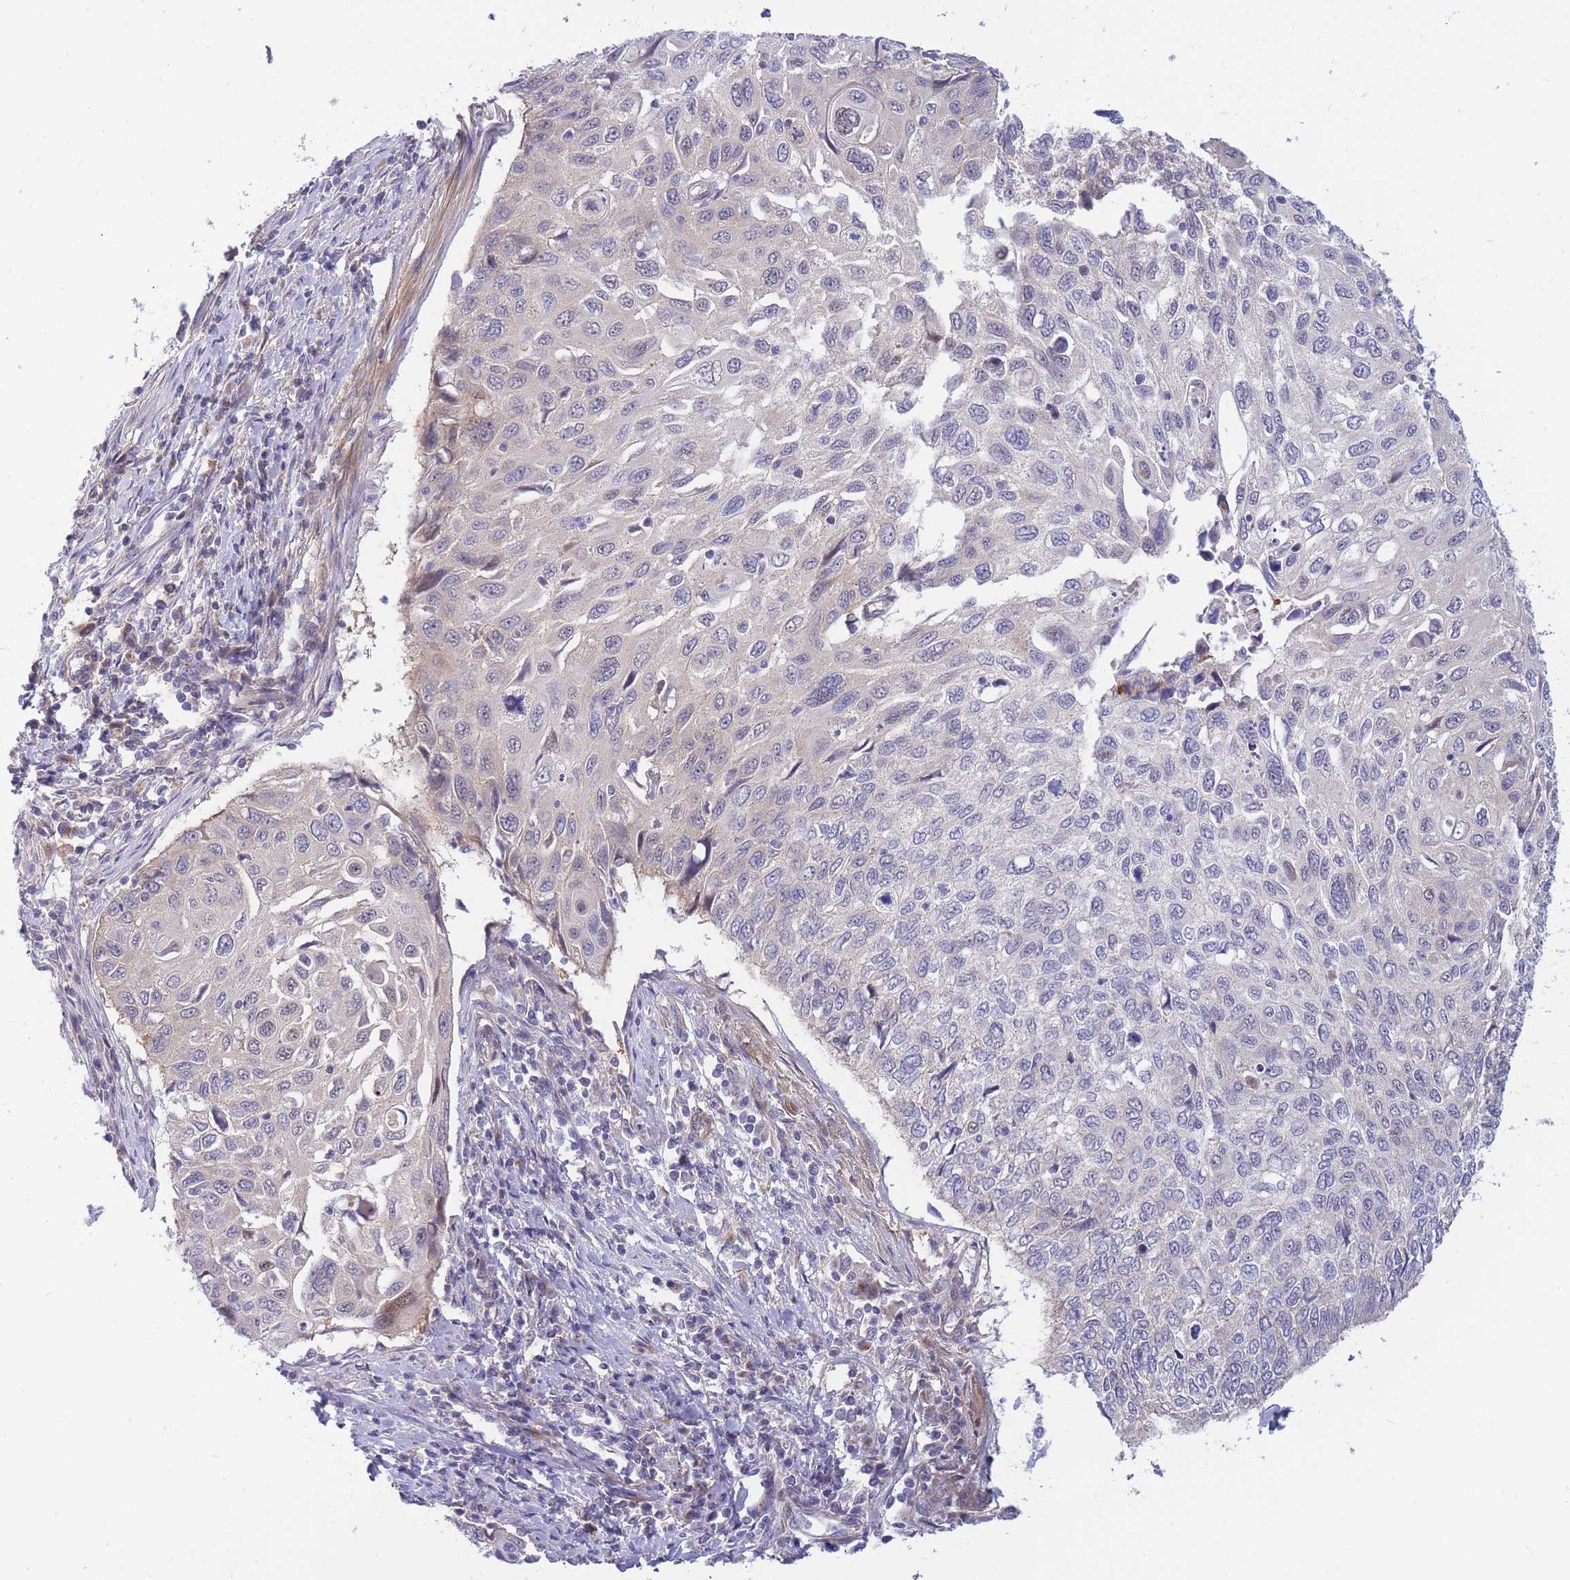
{"staining": {"intensity": "negative", "quantity": "none", "location": "none"}, "tissue": "cervical cancer", "cell_type": "Tumor cells", "image_type": "cancer", "snomed": [{"axis": "morphology", "description": "Squamous cell carcinoma, NOS"}, {"axis": "topography", "description": "Cervix"}], "caption": "Immunohistochemistry (IHC) micrograph of human squamous cell carcinoma (cervical) stained for a protein (brown), which exhibits no positivity in tumor cells. (Brightfield microscopy of DAB (3,3'-diaminobenzidine) immunohistochemistry (IHC) at high magnification).", "gene": "APOL4", "patient": {"sex": "female", "age": 70}}